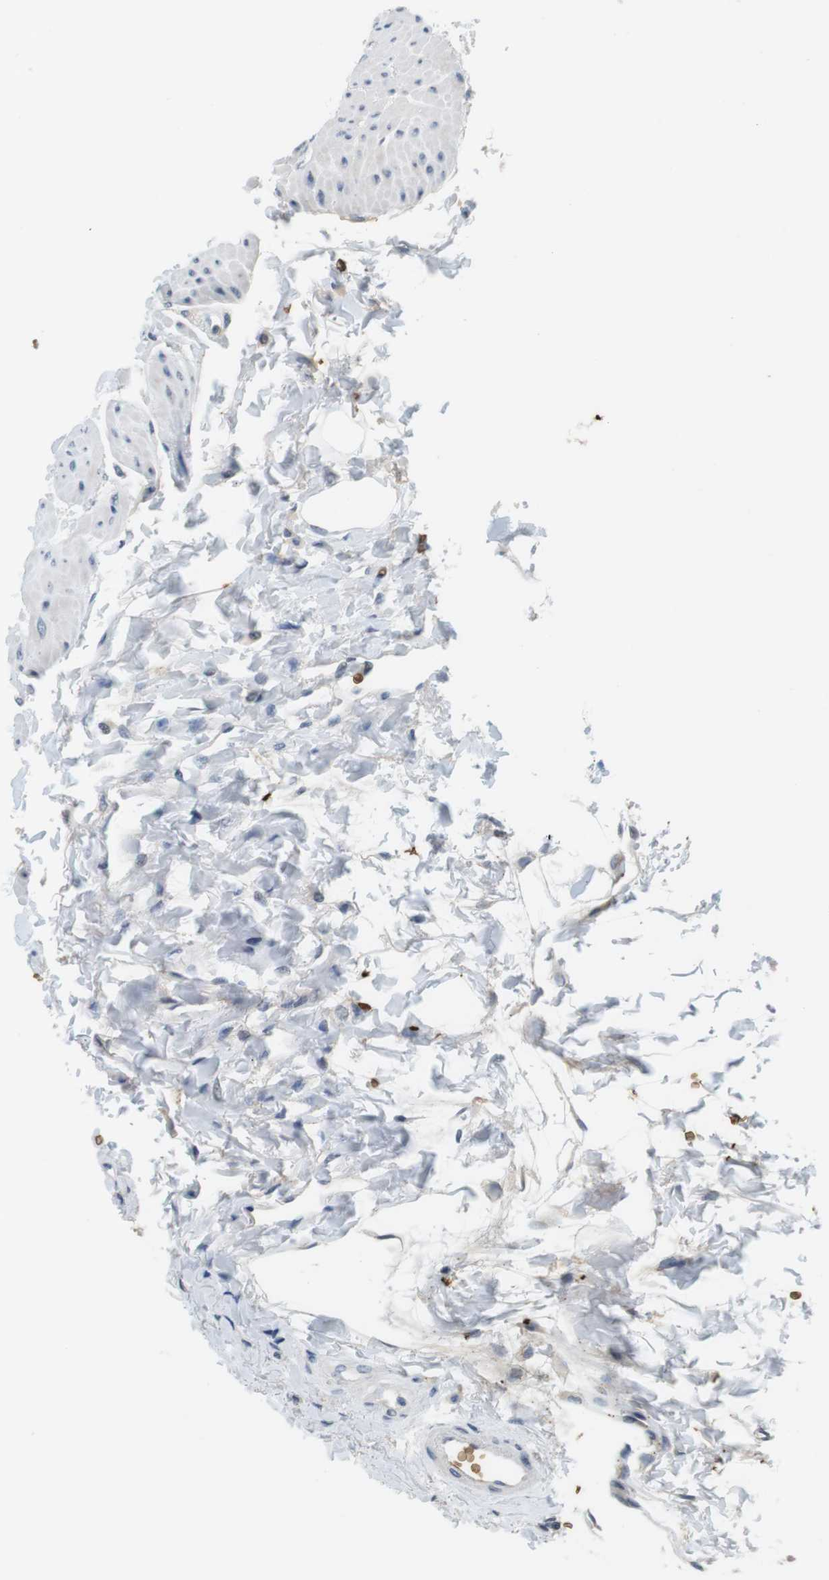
{"staining": {"intensity": "negative", "quantity": "none", "location": "none"}, "tissue": "urinary bladder", "cell_type": "Urothelial cells", "image_type": "normal", "snomed": [{"axis": "morphology", "description": "Normal tissue, NOS"}, {"axis": "topography", "description": "Urinary bladder"}], "caption": "A high-resolution photomicrograph shows immunohistochemistry staining of benign urinary bladder, which shows no significant expression in urothelial cells. (Immunohistochemistry (ihc), brightfield microscopy, high magnification).", "gene": "SLC4A1", "patient": {"sex": "female", "age": 79}}